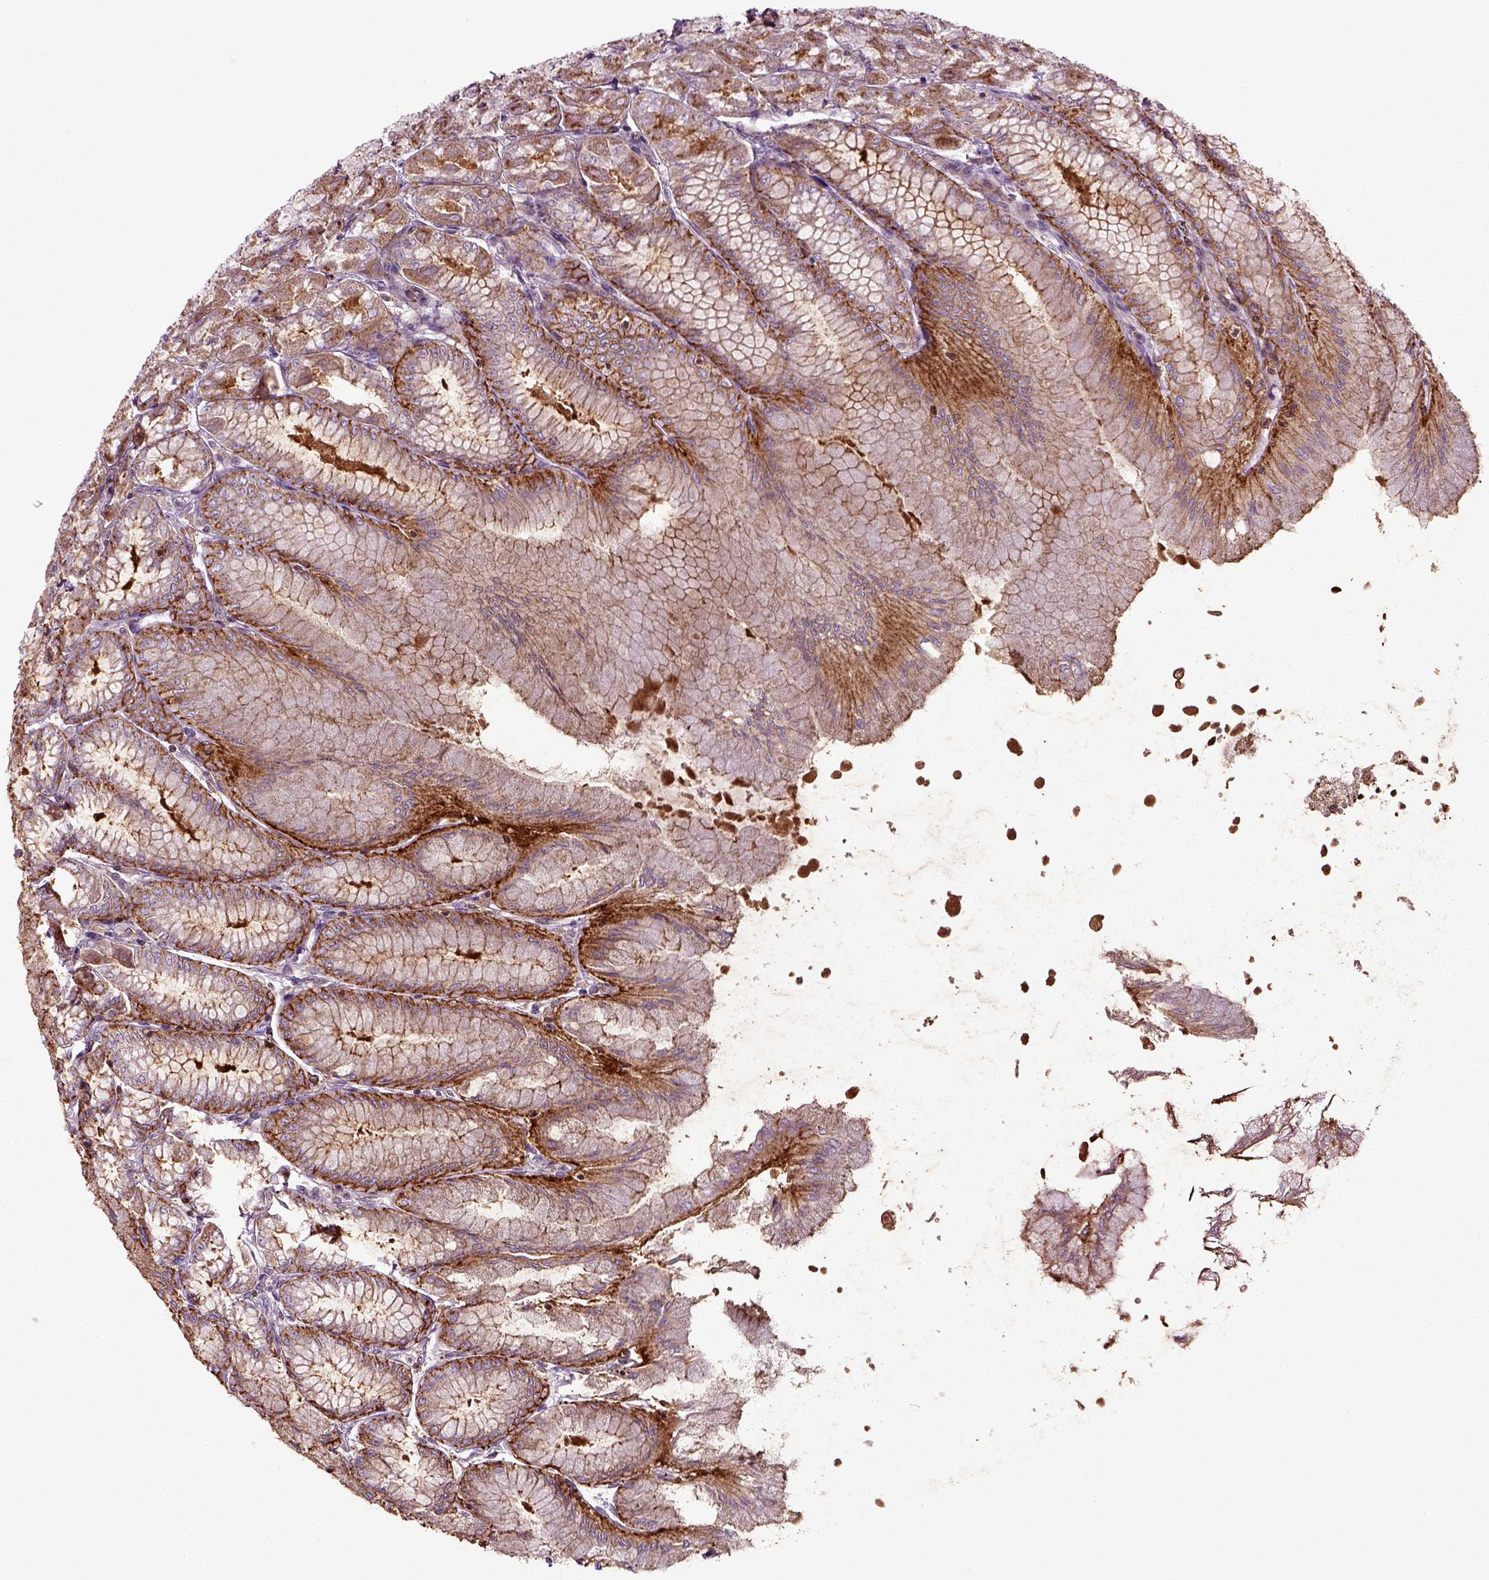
{"staining": {"intensity": "strong", "quantity": "25%-75%", "location": "cytoplasmic/membranous"}, "tissue": "stomach", "cell_type": "Glandular cells", "image_type": "normal", "snomed": [{"axis": "morphology", "description": "Normal tissue, NOS"}, {"axis": "topography", "description": "Stomach, upper"}], "caption": "Immunohistochemistry (IHC) staining of benign stomach, which displays high levels of strong cytoplasmic/membranous staining in approximately 25%-75% of glandular cells indicating strong cytoplasmic/membranous protein staining. The staining was performed using DAB (3,3'-diaminobenzidine) (brown) for protein detection and nuclei were counterstained in hematoxylin (blue).", "gene": "RHOF", "patient": {"sex": "male", "age": 60}}